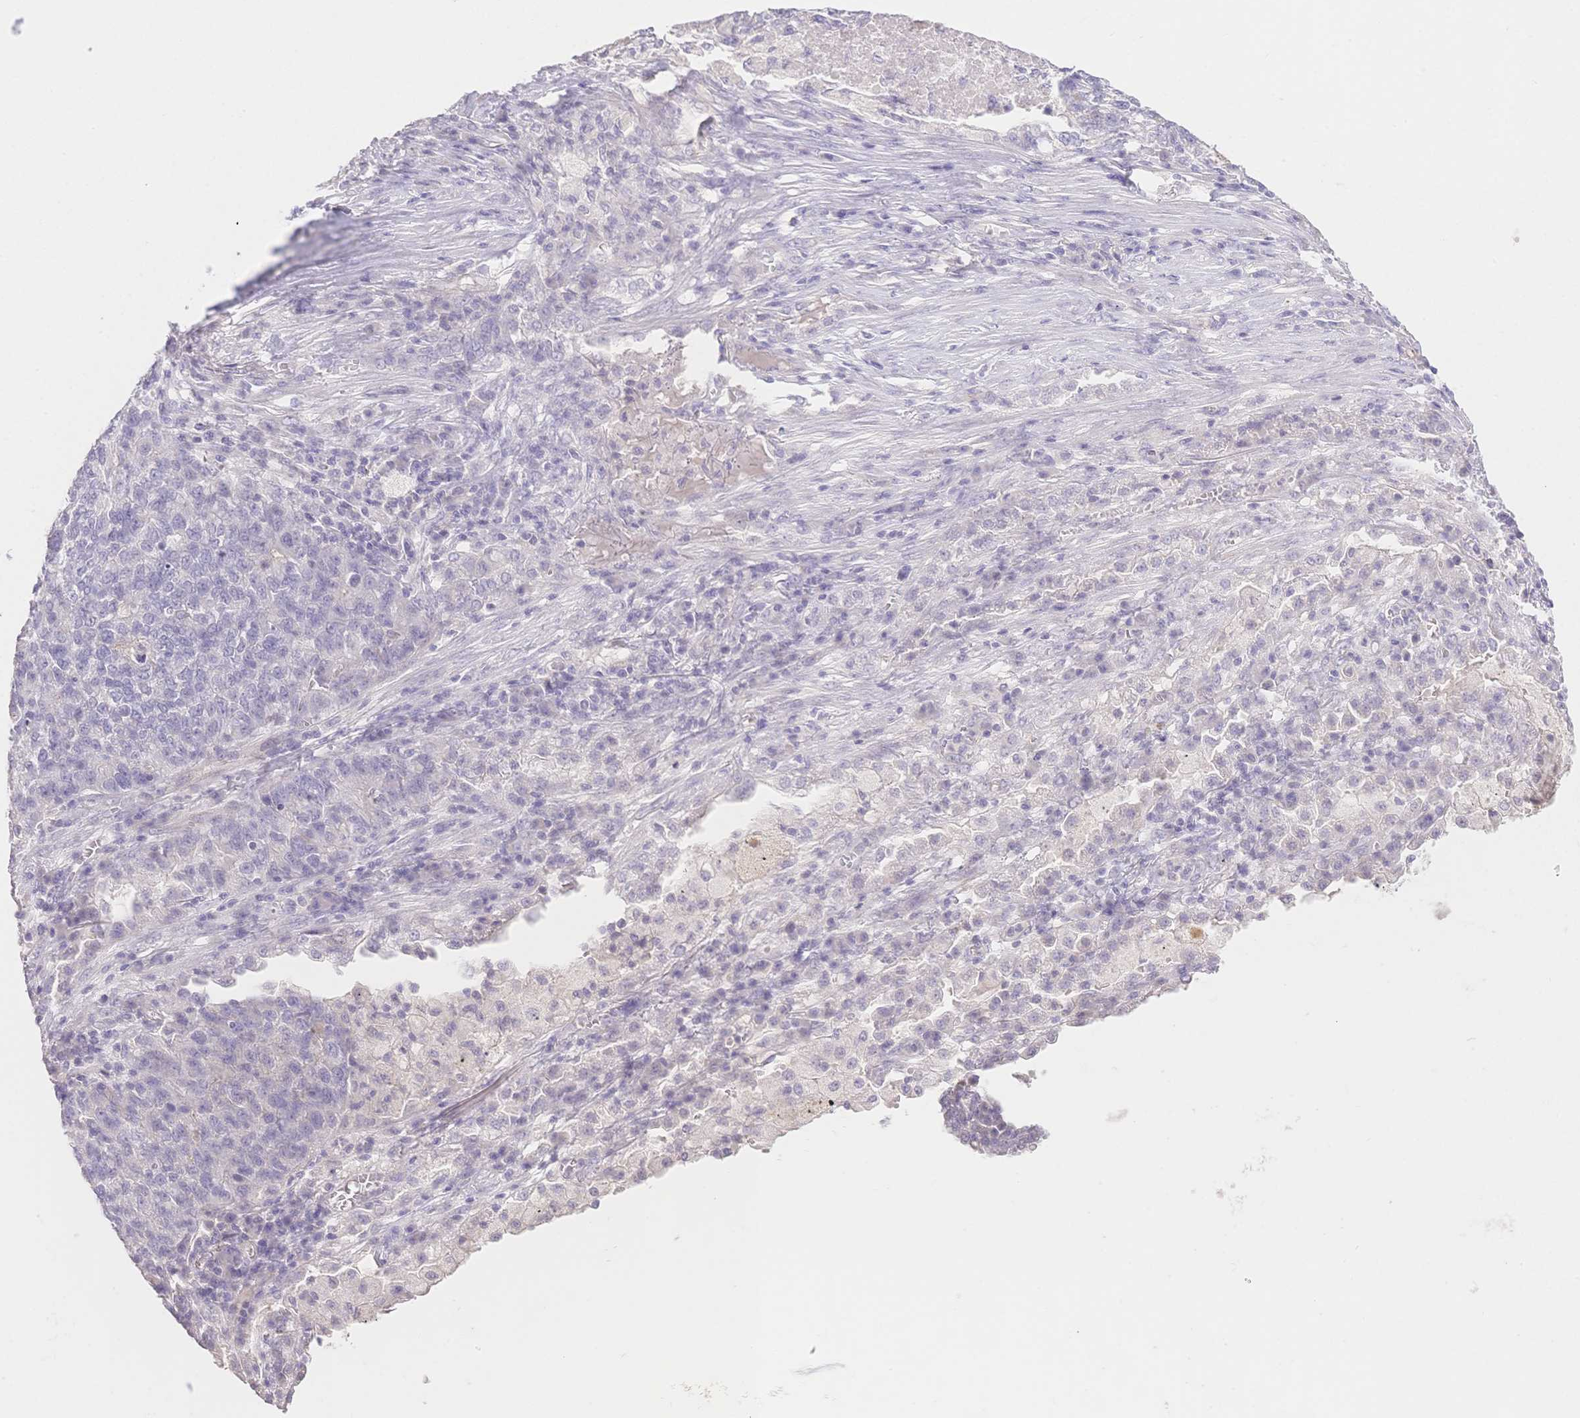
{"staining": {"intensity": "negative", "quantity": "none", "location": "none"}, "tissue": "lung cancer", "cell_type": "Tumor cells", "image_type": "cancer", "snomed": [{"axis": "morphology", "description": "Adenocarcinoma, NOS"}, {"axis": "topography", "description": "Lung"}], "caption": "Human lung cancer (adenocarcinoma) stained for a protein using immunohistochemistry (IHC) reveals no positivity in tumor cells.", "gene": "SUV39H2", "patient": {"sex": "male", "age": 57}}